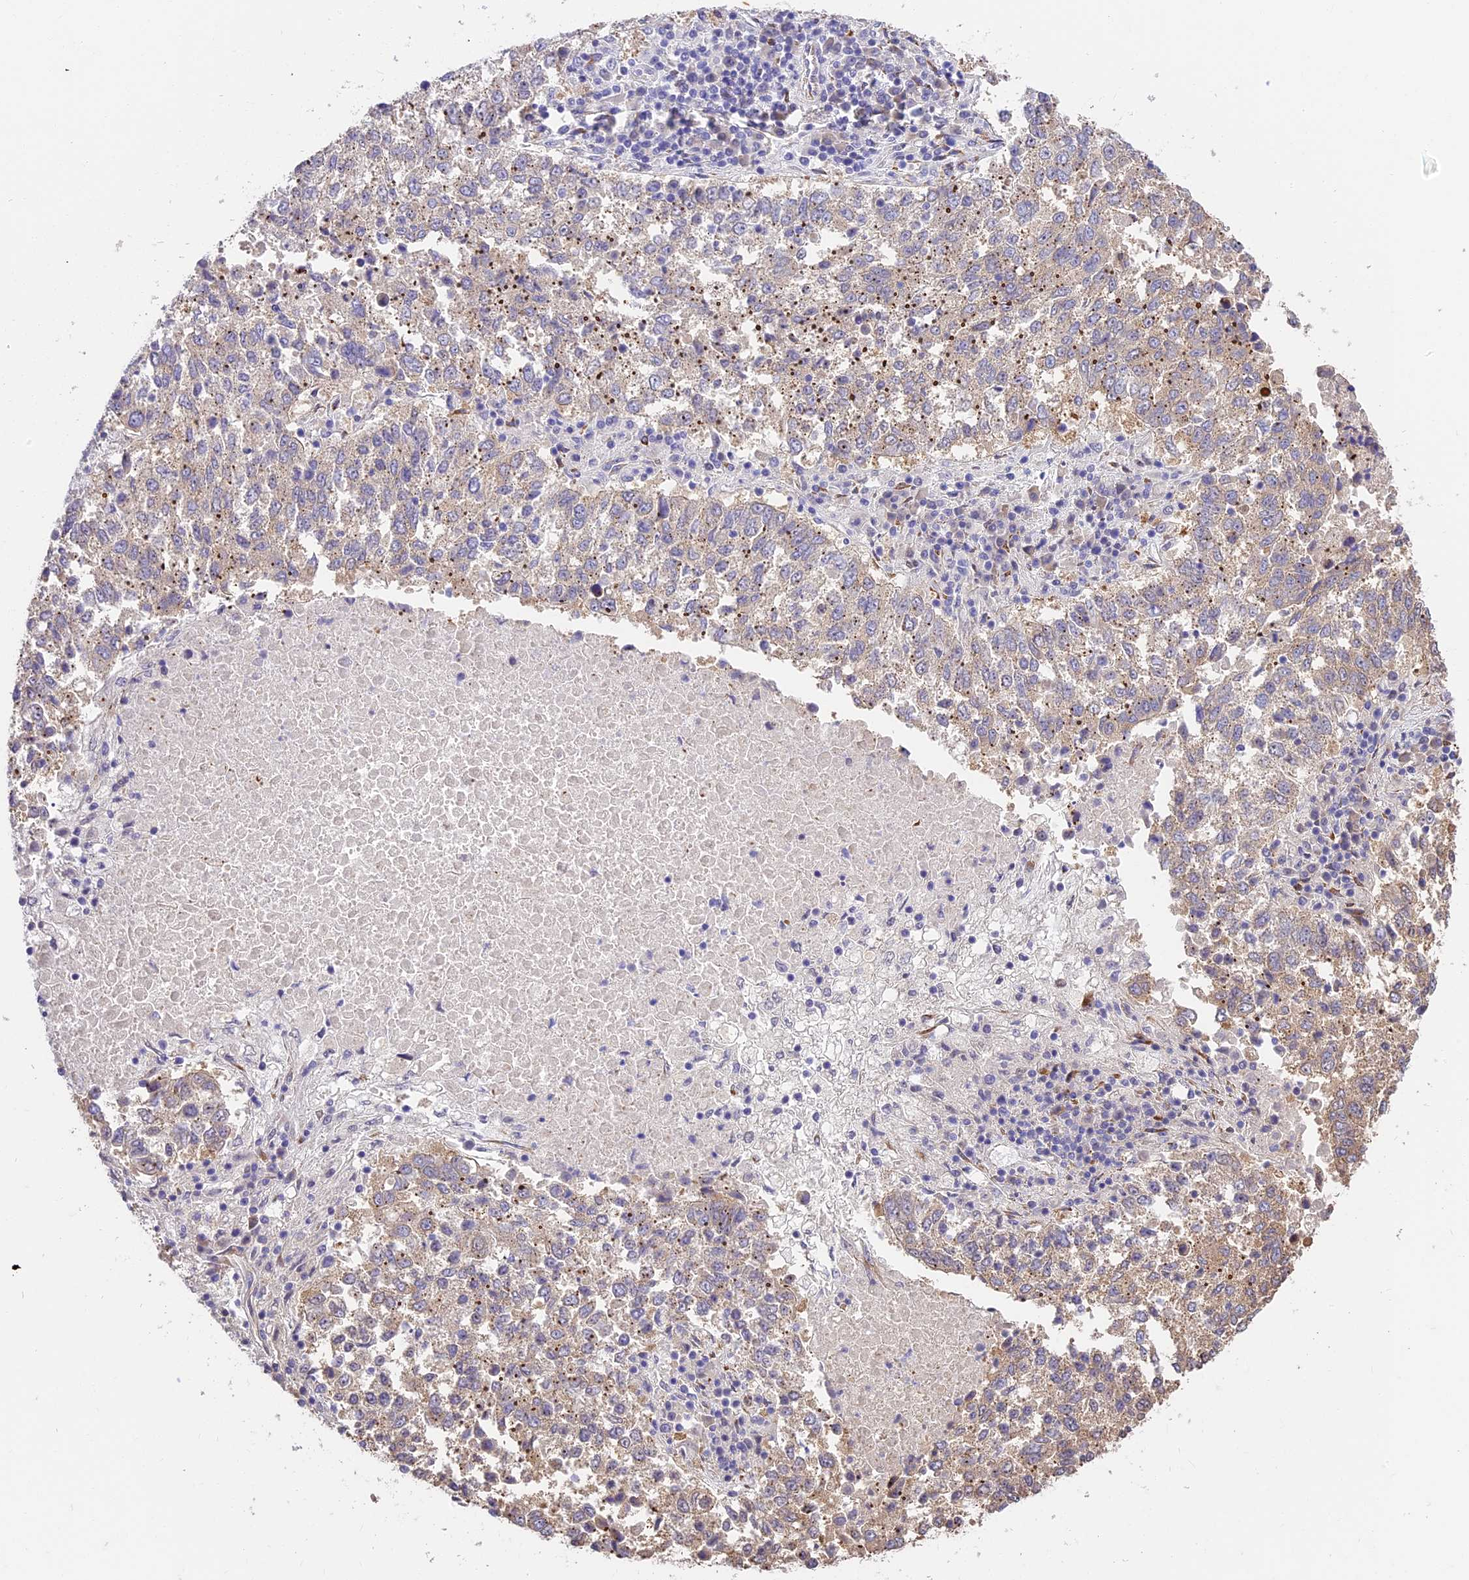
{"staining": {"intensity": "weak", "quantity": "25%-75%", "location": "cytoplasmic/membranous"}, "tissue": "lung cancer", "cell_type": "Tumor cells", "image_type": "cancer", "snomed": [{"axis": "morphology", "description": "Squamous cell carcinoma, NOS"}, {"axis": "topography", "description": "Lung"}], "caption": "Tumor cells reveal low levels of weak cytoplasmic/membranous positivity in about 25%-75% of cells in human squamous cell carcinoma (lung).", "gene": "BSCL2", "patient": {"sex": "male", "age": 73}}